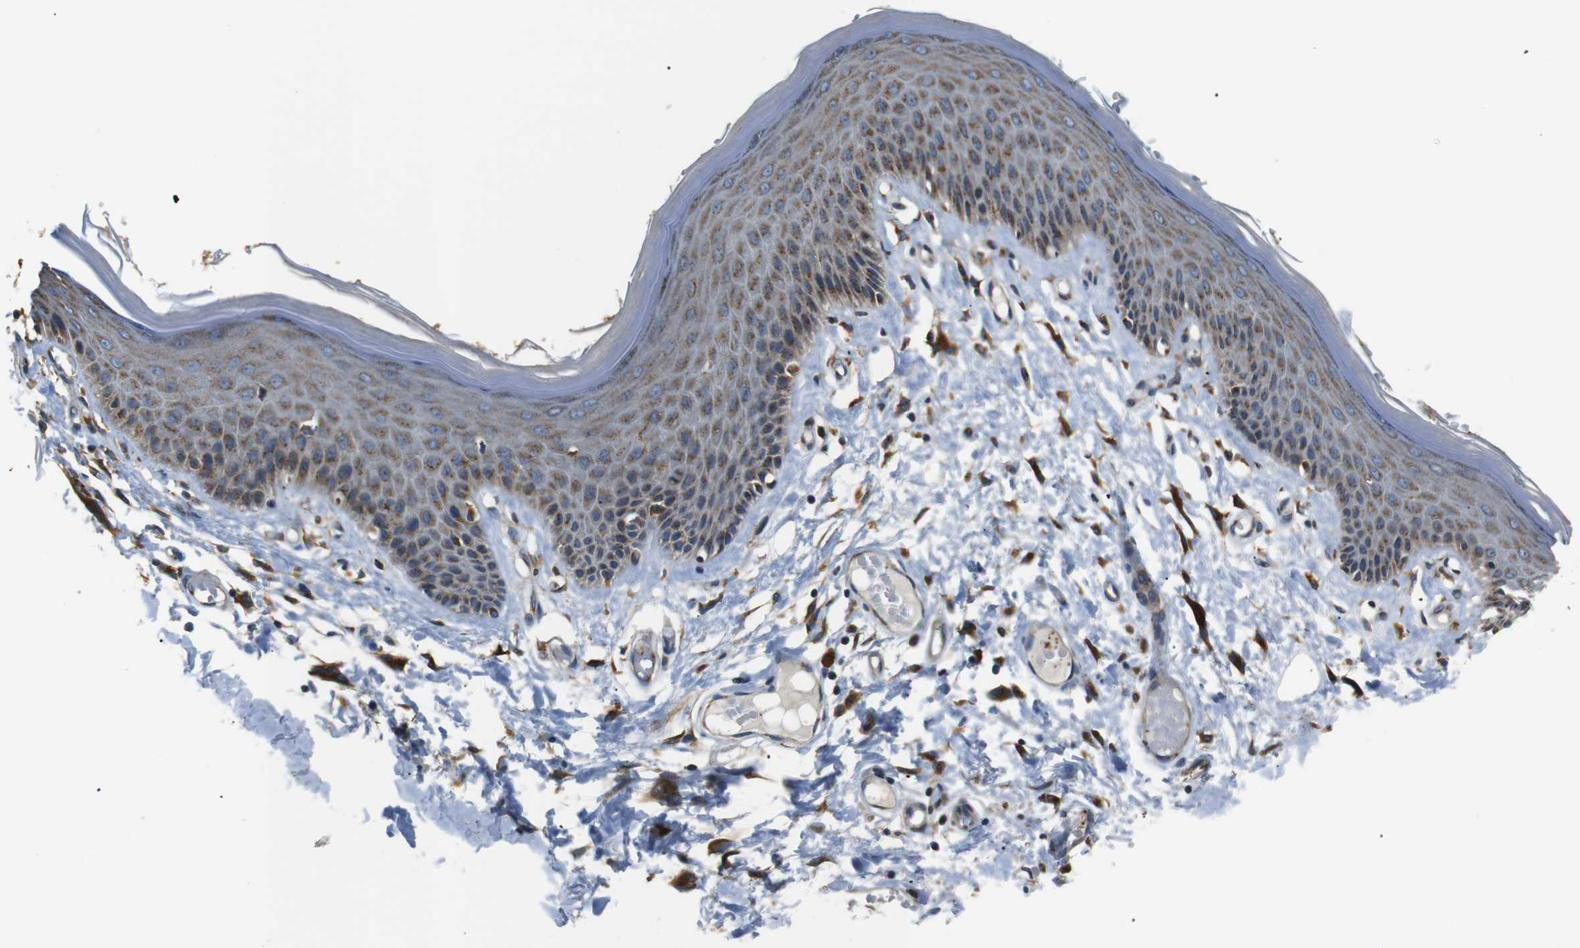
{"staining": {"intensity": "weak", "quantity": "25%-75%", "location": "cytoplasmic/membranous"}, "tissue": "skin", "cell_type": "Epidermal cells", "image_type": "normal", "snomed": [{"axis": "morphology", "description": "Normal tissue, NOS"}, {"axis": "topography", "description": "Vulva"}], "caption": "A brown stain labels weak cytoplasmic/membranous expression of a protein in epidermal cells of normal human skin.", "gene": "TMED2", "patient": {"sex": "female", "age": 73}}